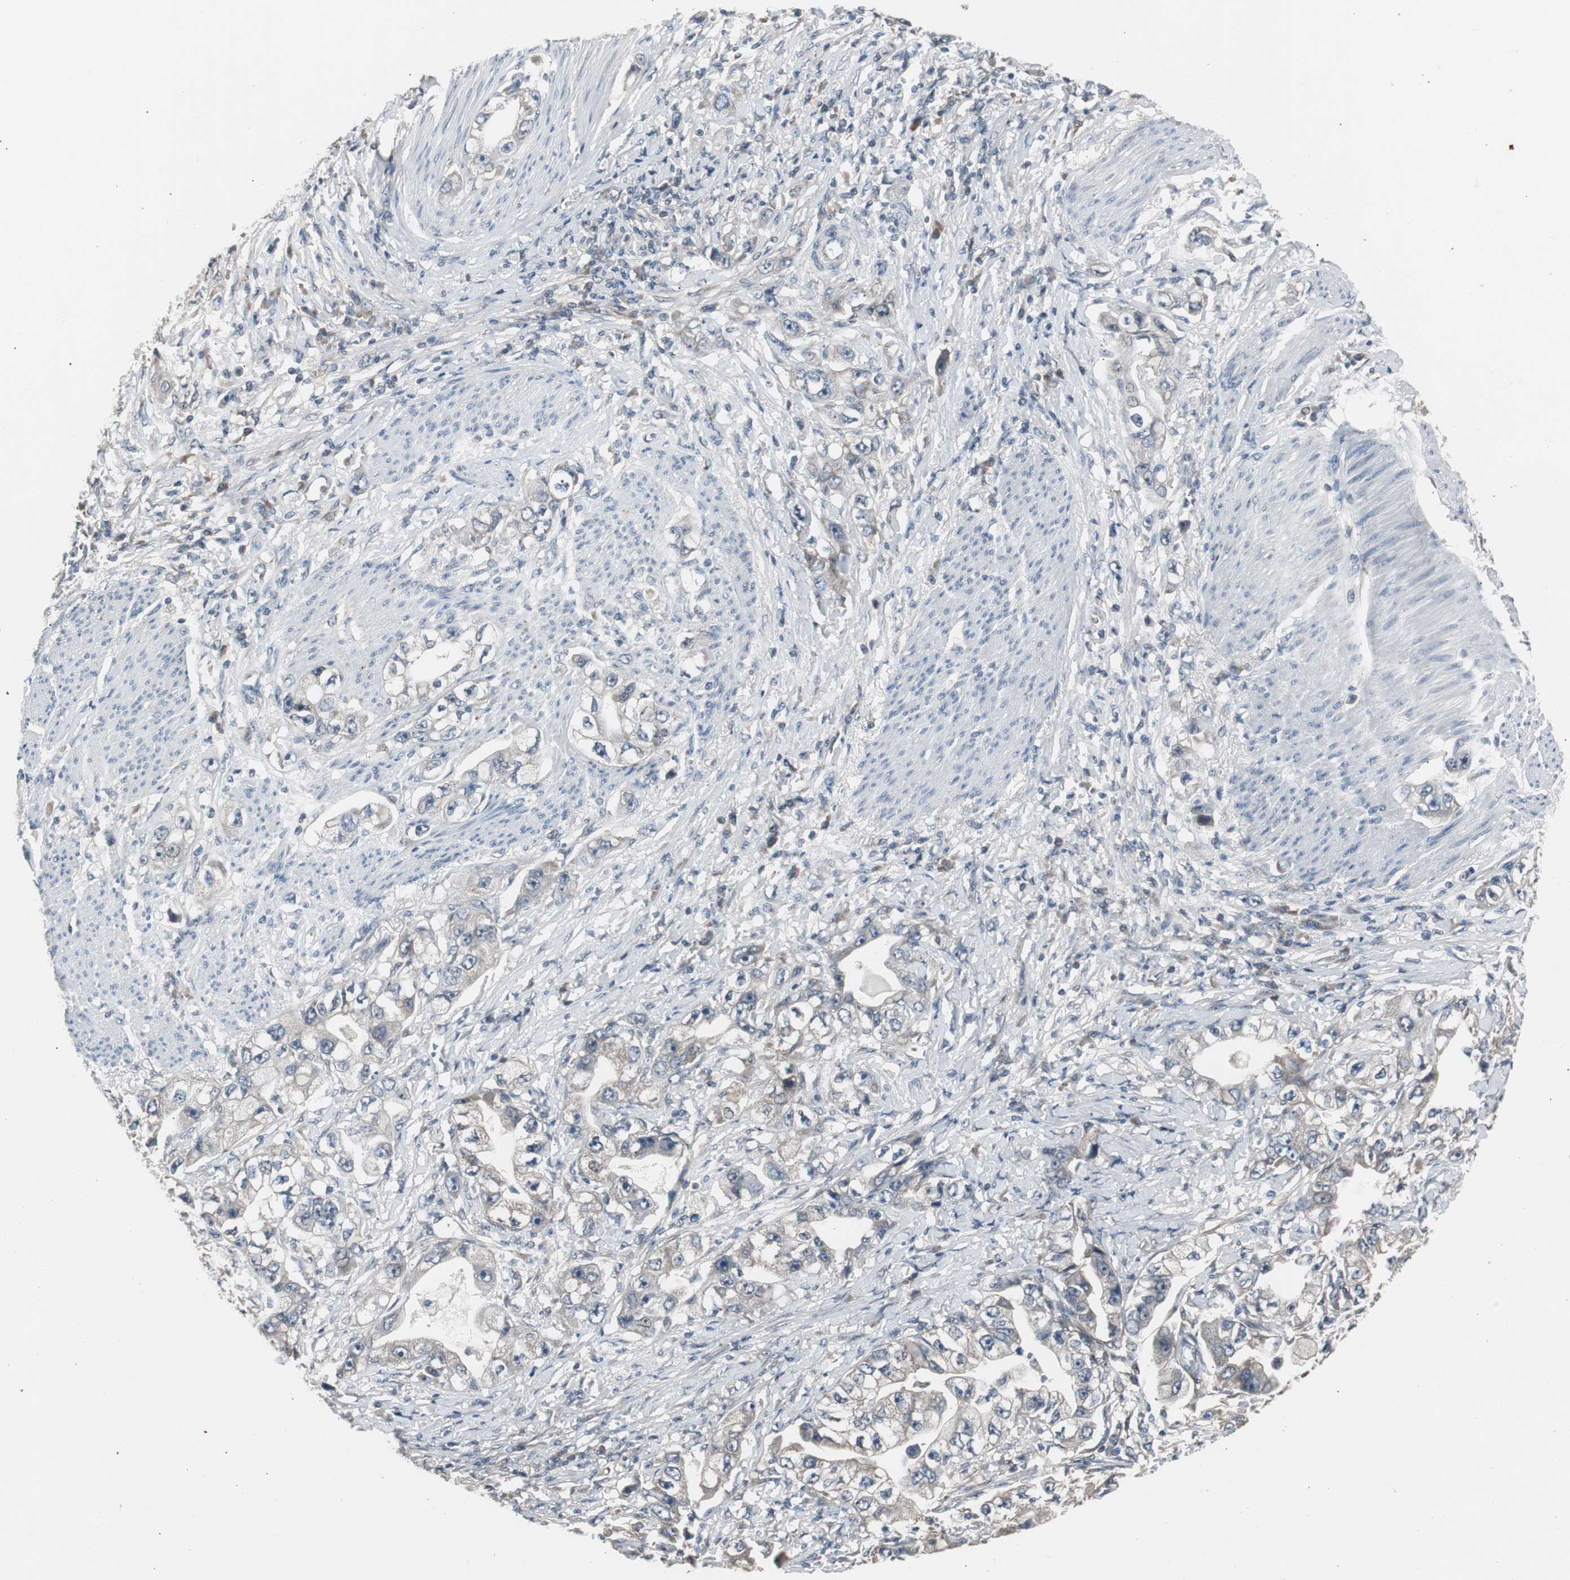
{"staining": {"intensity": "weak", "quantity": ">75%", "location": "cytoplasmic/membranous"}, "tissue": "stomach cancer", "cell_type": "Tumor cells", "image_type": "cancer", "snomed": [{"axis": "morphology", "description": "Adenocarcinoma, NOS"}, {"axis": "topography", "description": "Stomach, lower"}], "caption": "A high-resolution histopathology image shows immunohistochemistry staining of stomach cancer (adenocarcinoma), which reveals weak cytoplasmic/membranous positivity in about >75% of tumor cells.", "gene": "ZMPSTE24", "patient": {"sex": "female", "age": 93}}